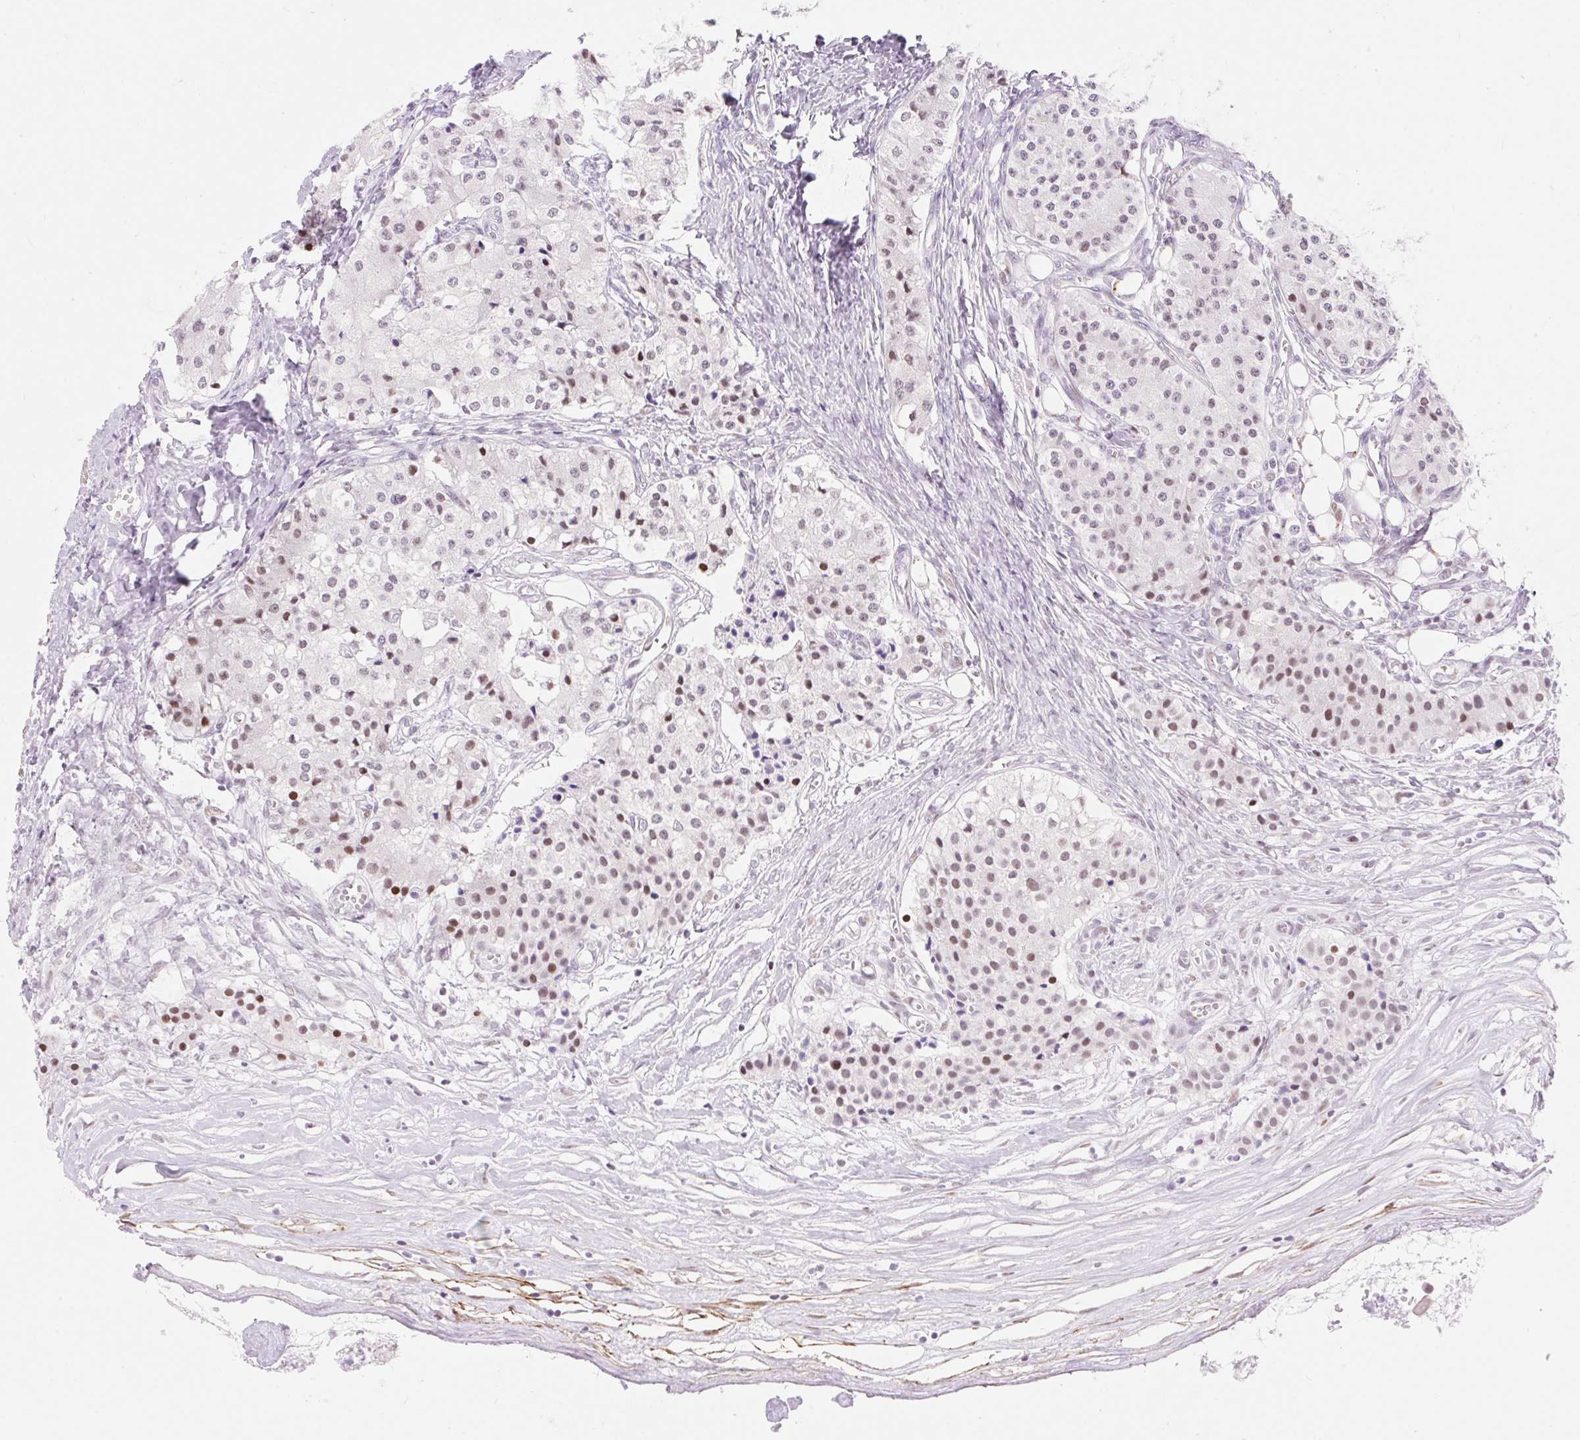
{"staining": {"intensity": "moderate", "quantity": "25%-75%", "location": "nuclear"}, "tissue": "carcinoid", "cell_type": "Tumor cells", "image_type": "cancer", "snomed": [{"axis": "morphology", "description": "Carcinoid, malignant, NOS"}, {"axis": "topography", "description": "Colon"}], "caption": "The image displays a brown stain indicating the presence of a protein in the nuclear of tumor cells in carcinoid.", "gene": "H2BW1", "patient": {"sex": "female", "age": 52}}